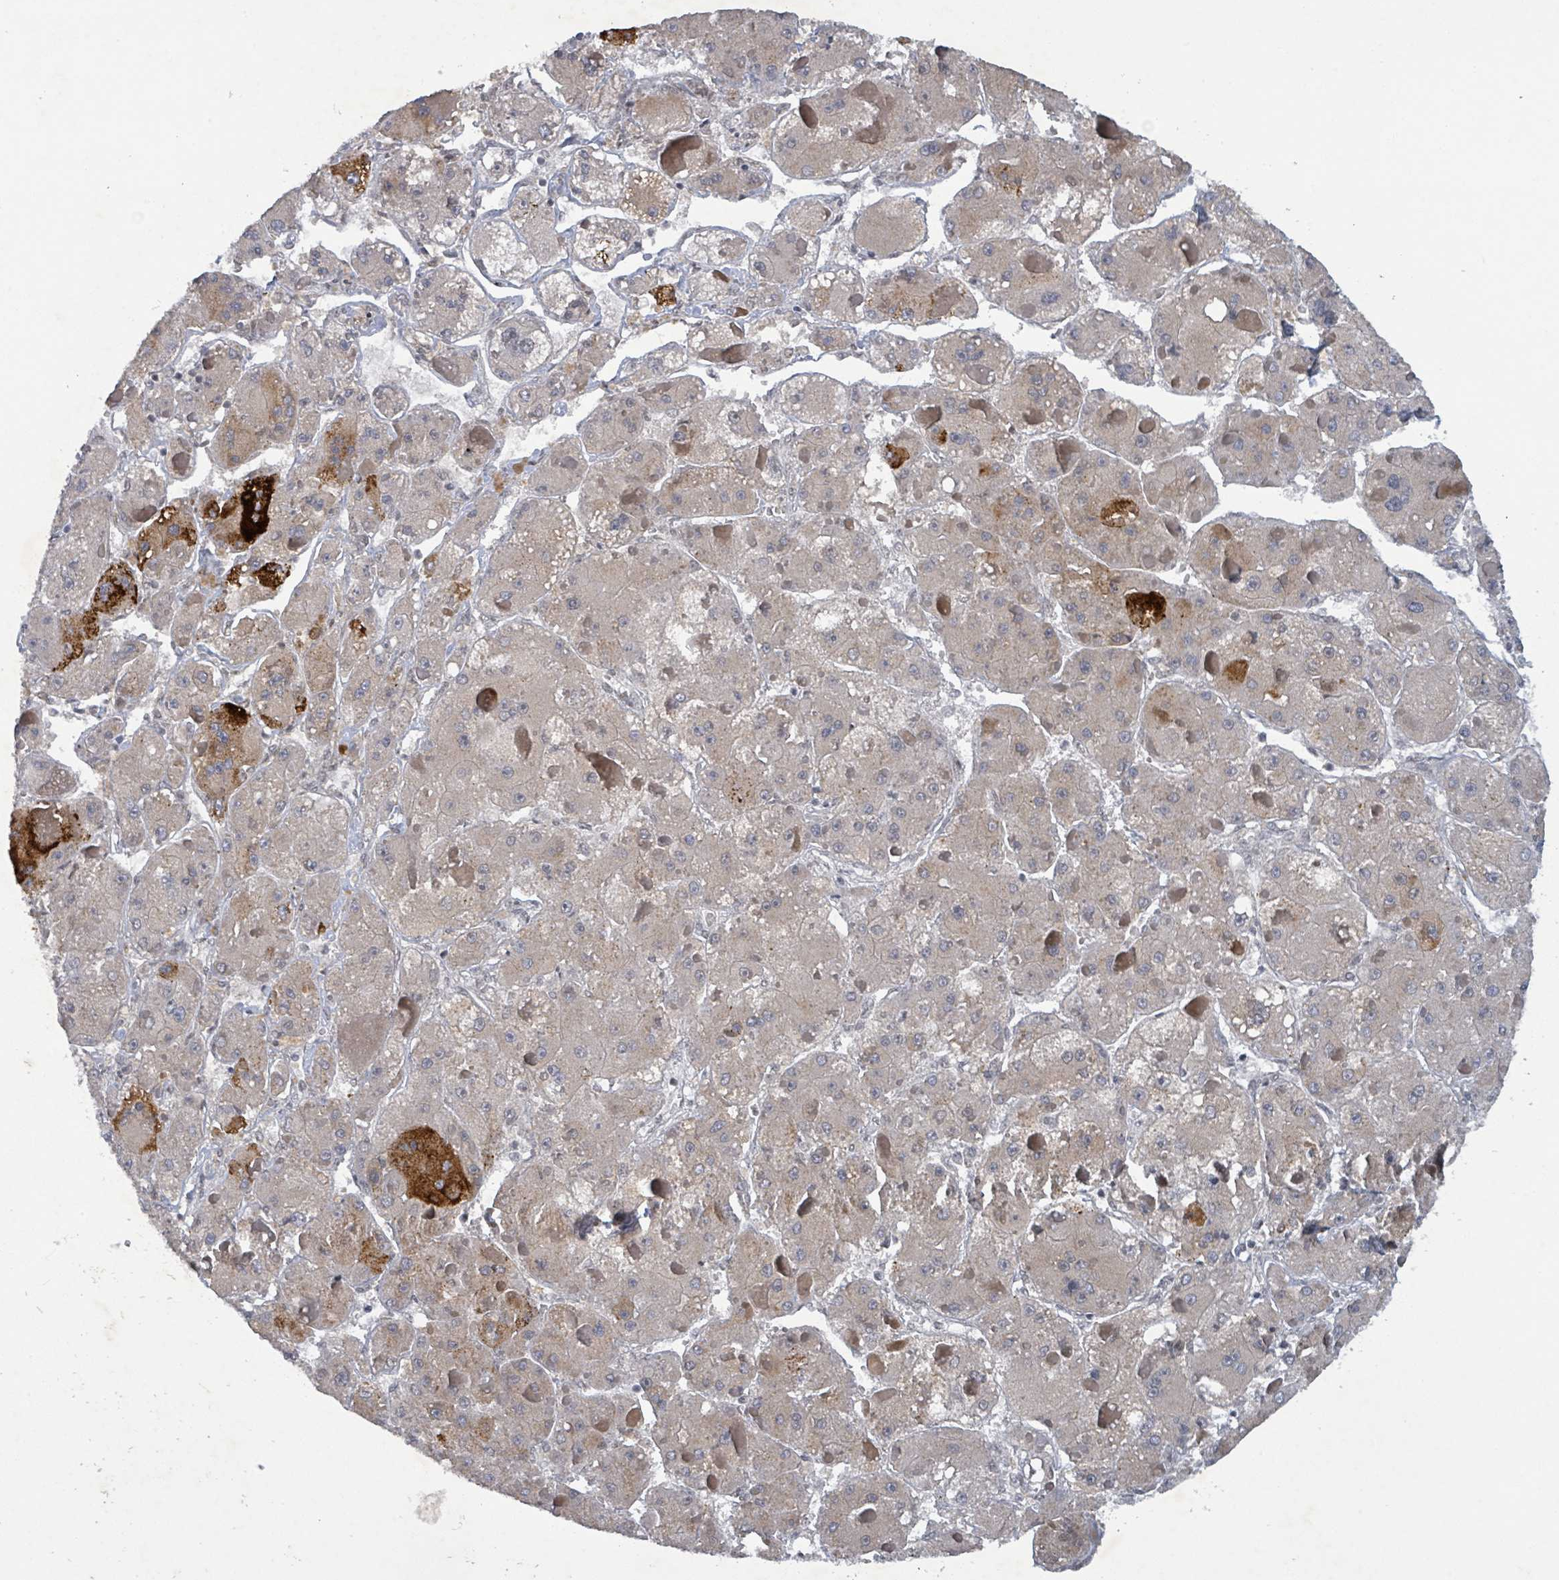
{"staining": {"intensity": "moderate", "quantity": "<25%", "location": "cytoplasmic/membranous"}, "tissue": "liver cancer", "cell_type": "Tumor cells", "image_type": "cancer", "snomed": [{"axis": "morphology", "description": "Carcinoma, Hepatocellular, NOS"}, {"axis": "topography", "description": "Liver"}], "caption": "Tumor cells reveal low levels of moderate cytoplasmic/membranous positivity in approximately <25% of cells in human liver cancer (hepatocellular carcinoma).", "gene": "BANP", "patient": {"sex": "female", "age": 73}}